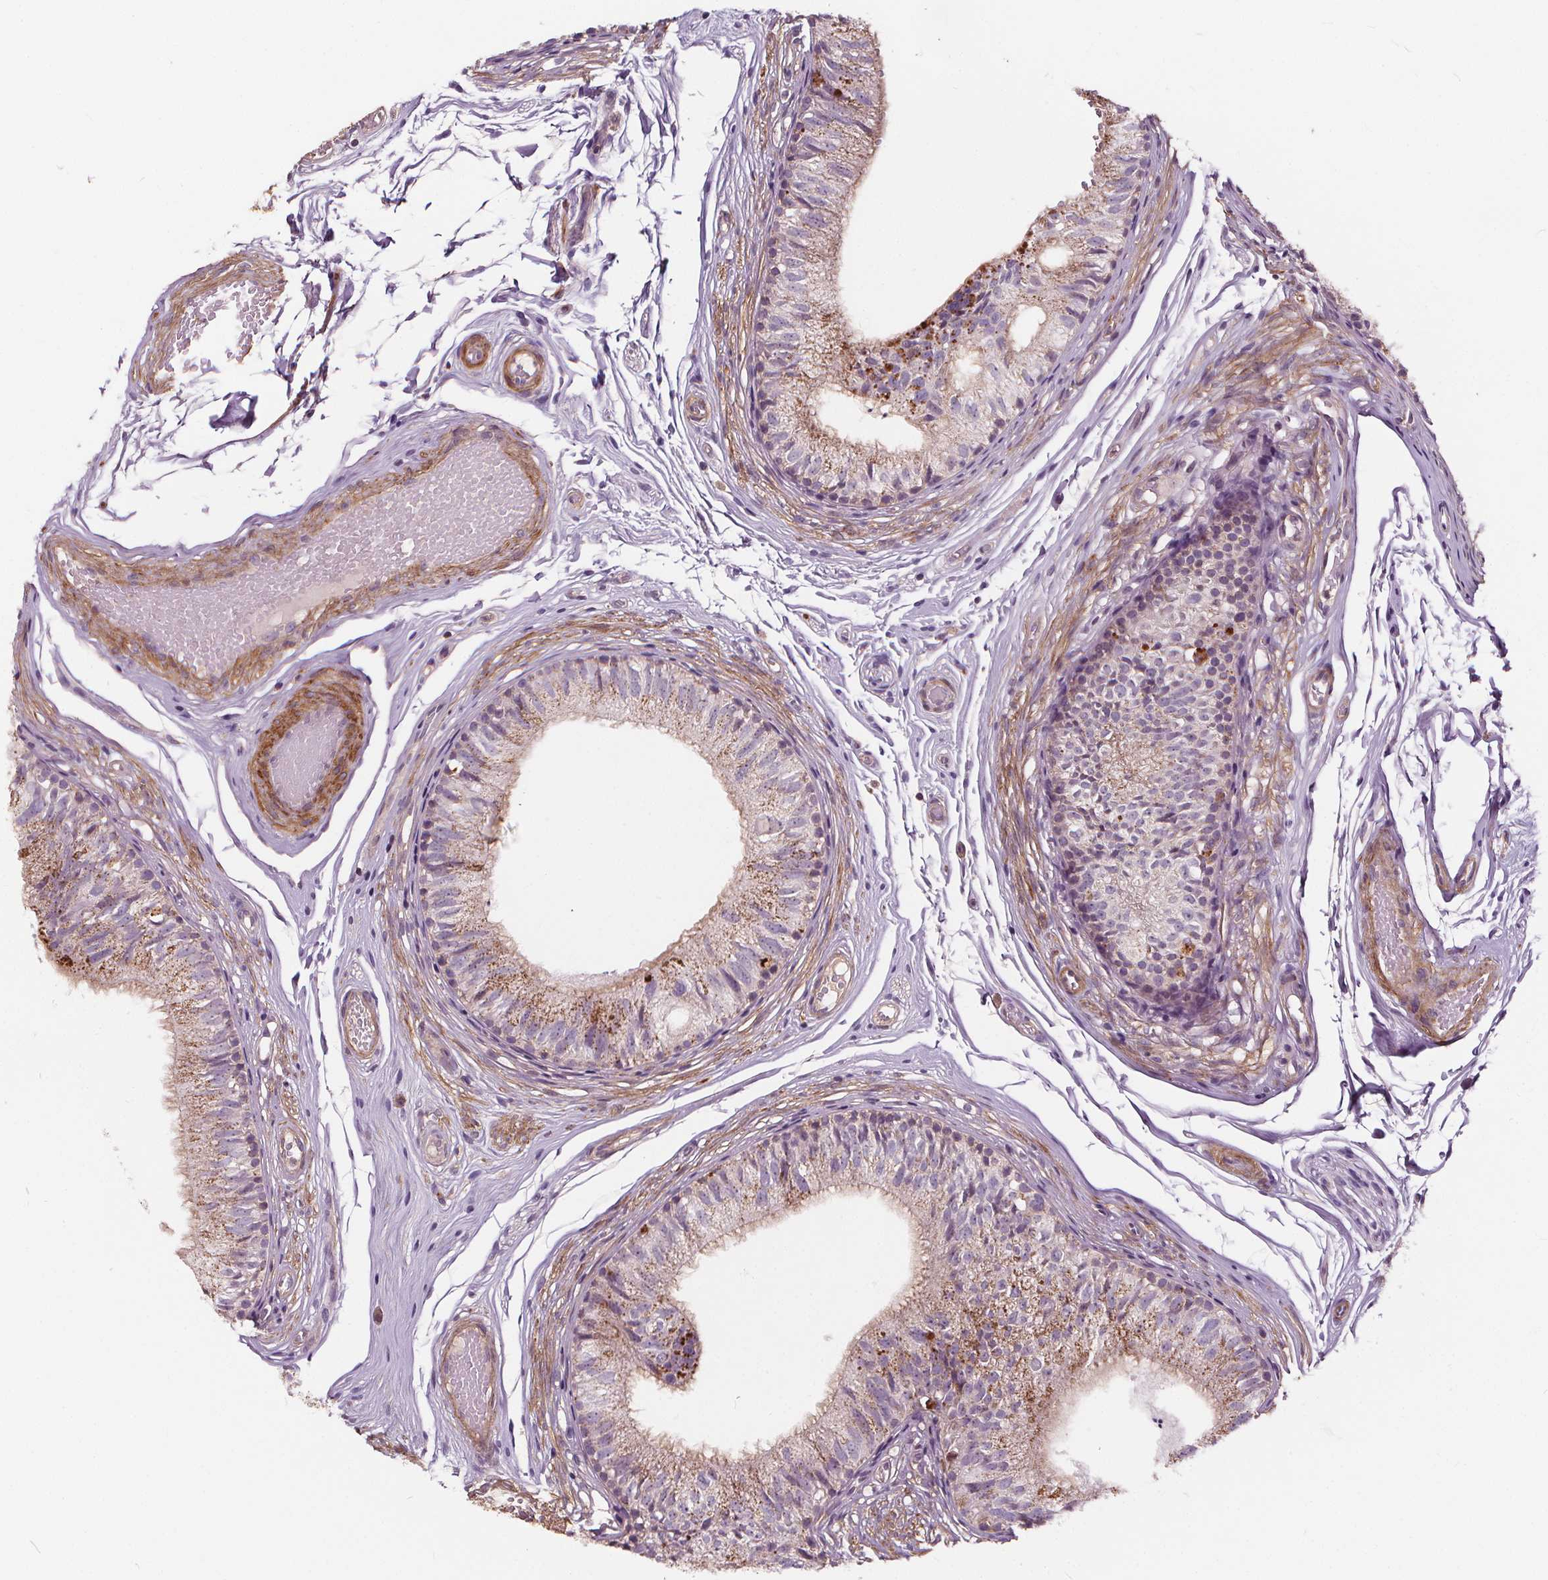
{"staining": {"intensity": "moderate", "quantity": "<25%", "location": "cytoplasmic/membranous"}, "tissue": "epididymis", "cell_type": "Glandular cells", "image_type": "normal", "snomed": [{"axis": "morphology", "description": "Normal tissue, NOS"}, {"axis": "topography", "description": "Epididymis"}], "caption": "An immunohistochemistry micrograph of unremarkable tissue is shown. Protein staining in brown highlights moderate cytoplasmic/membranous positivity in epididymis within glandular cells. The protein is shown in brown color, while the nuclei are stained blue.", "gene": "ORAI2", "patient": {"sex": "male", "age": 29}}